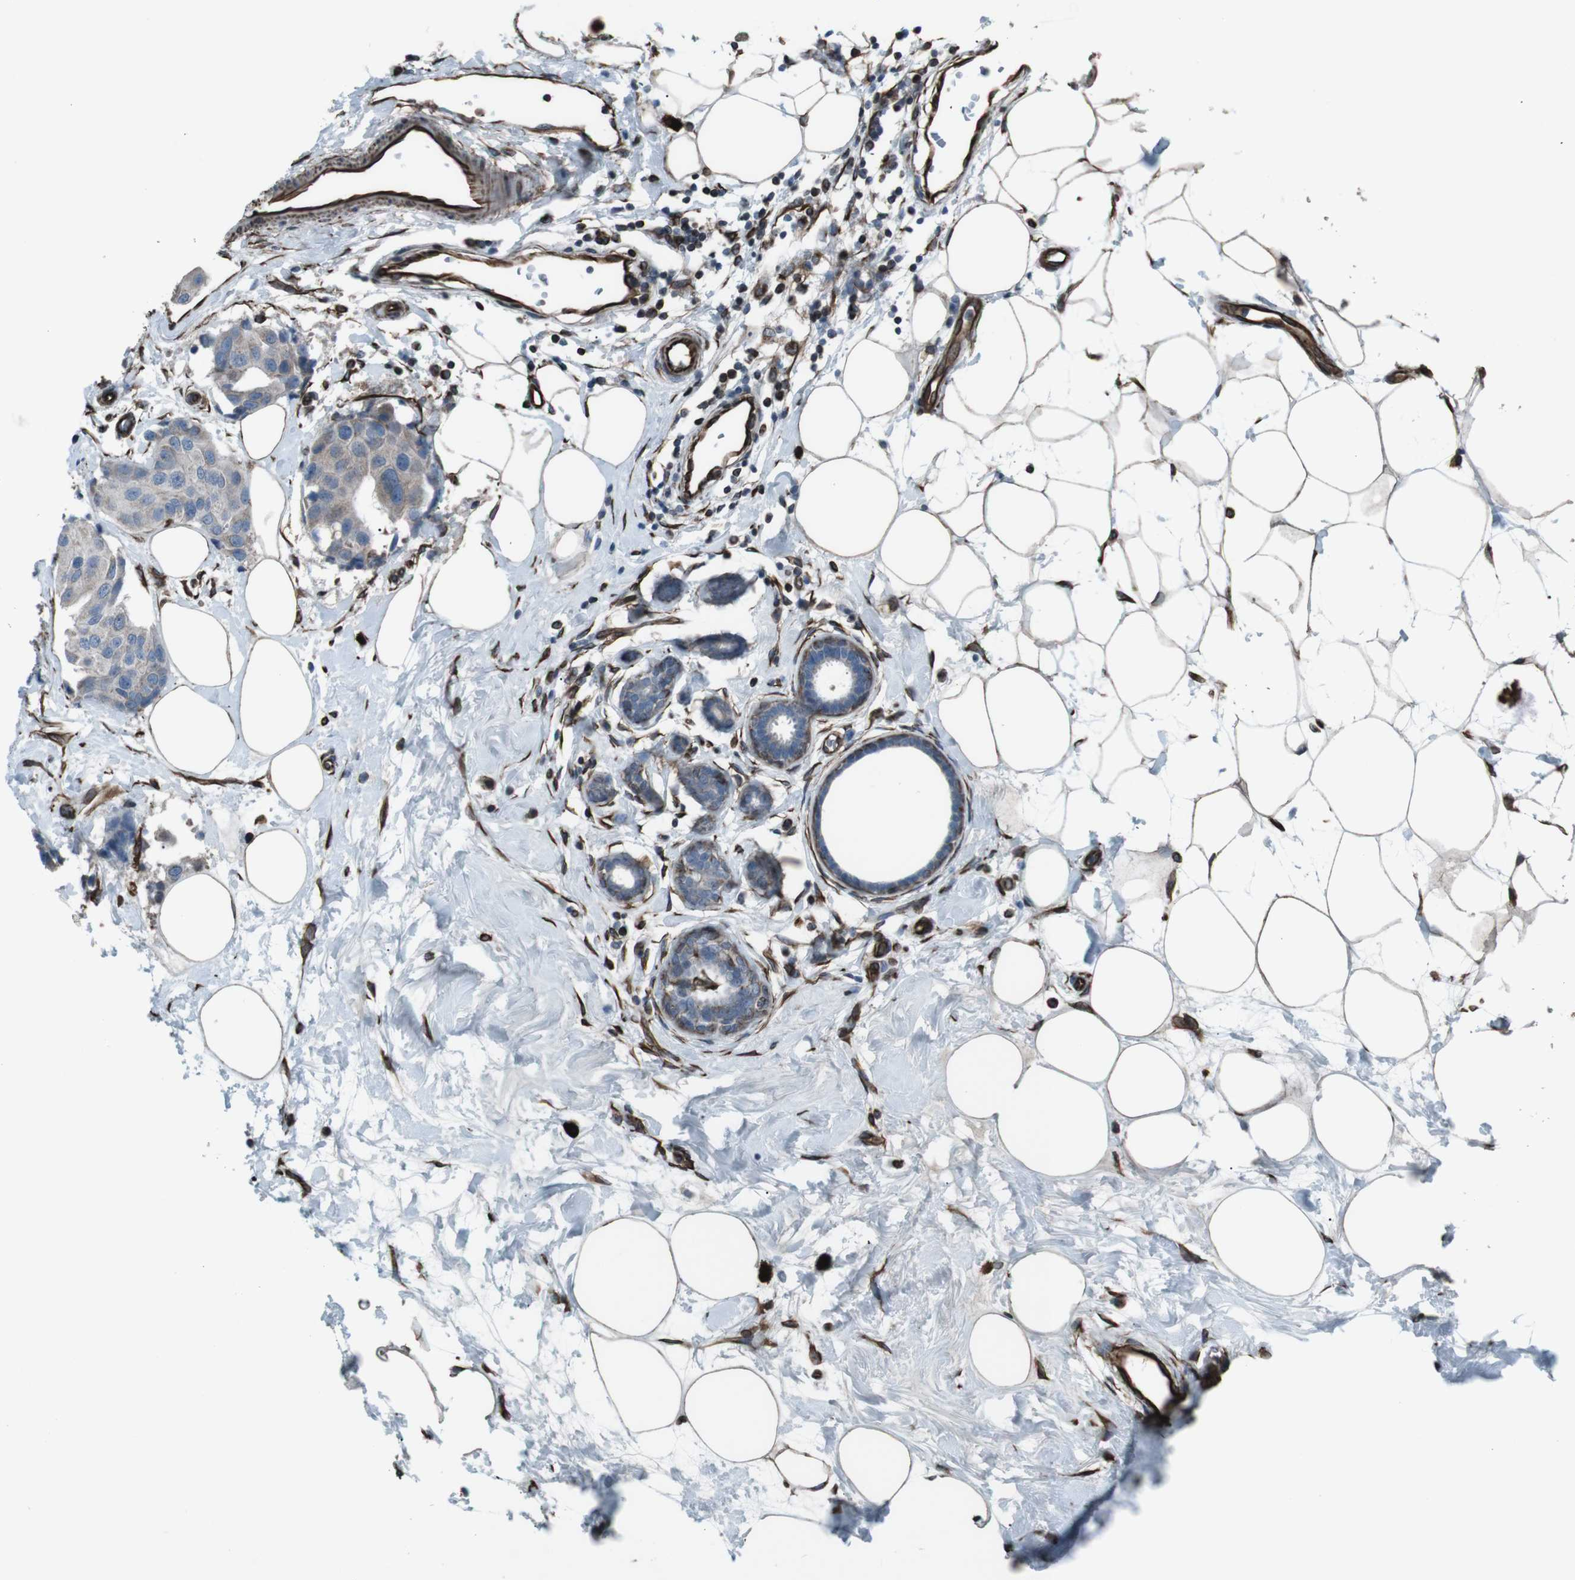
{"staining": {"intensity": "weak", "quantity": ">75%", "location": "cytoplasmic/membranous"}, "tissue": "breast cancer", "cell_type": "Tumor cells", "image_type": "cancer", "snomed": [{"axis": "morphology", "description": "Normal tissue, NOS"}, {"axis": "morphology", "description": "Duct carcinoma"}, {"axis": "topography", "description": "Breast"}], "caption": "Breast invasive ductal carcinoma stained with DAB (3,3'-diaminobenzidine) immunohistochemistry displays low levels of weak cytoplasmic/membranous staining in about >75% of tumor cells. Using DAB (3,3'-diaminobenzidine) (brown) and hematoxylin (blue) stains, captured at high magnification using brightfield microscopy.", "gene": "TMEM141", "patient": {"sex": "female", "age": 39}}